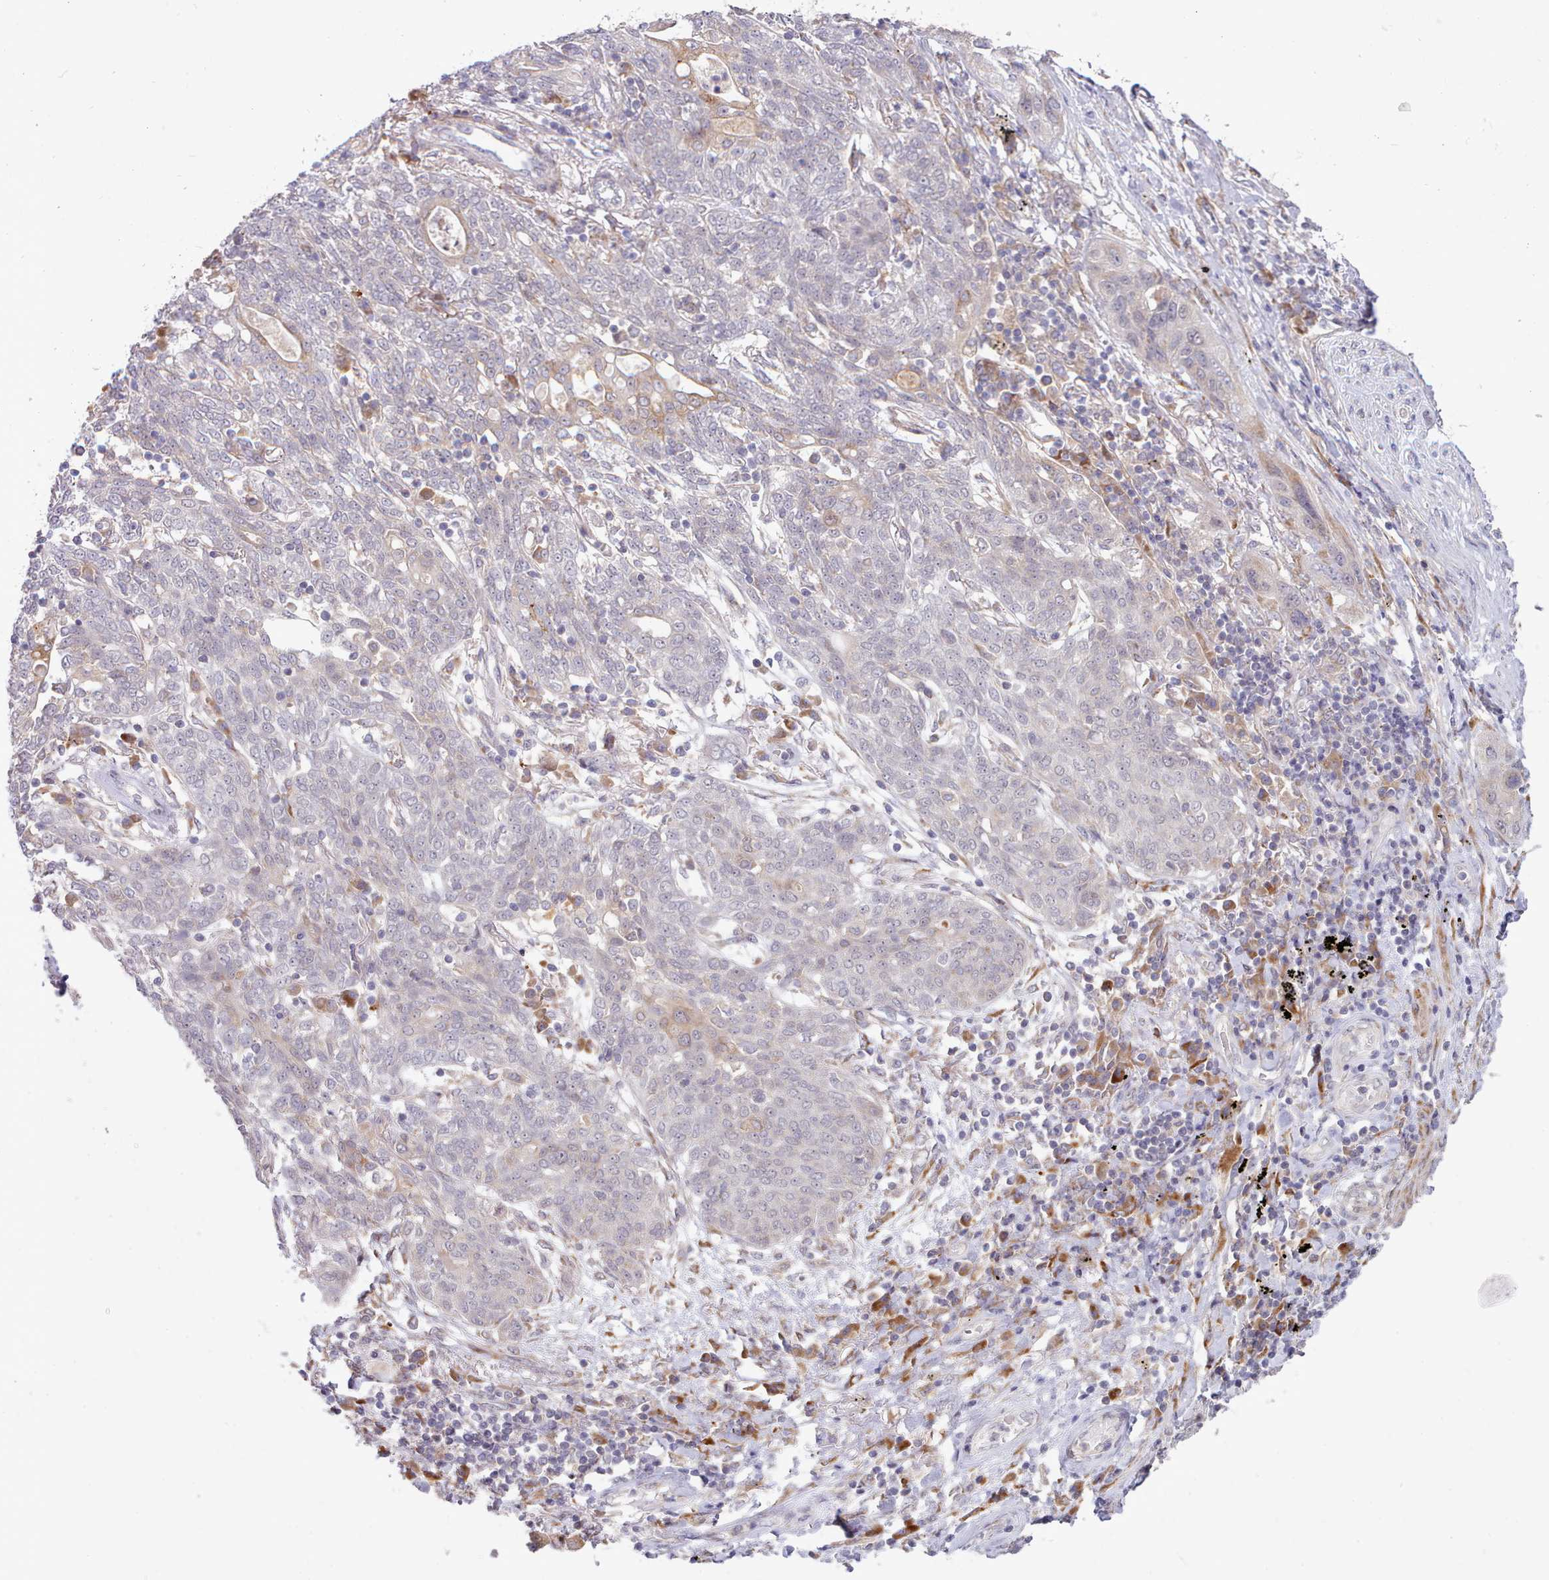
{"staining": {"intensity": "weak", "quantity": "<25%", "location": "cytoplasmic/membranous"}, "tissue": "lung cancer", "cell_type": "Tumor cells", "image_type": "cancer", "snomed": [{"axis": "morphology", "description": "Squamous cell carcinoma, NOS"}, {"axis": "topography", "description": "Lung"}], "caption": "Tumor cells are negative for protein expression in human lung squamous cell carcinoma.", "gene": "TRIM26", "patient": {"sex": "female", "age": 70}}